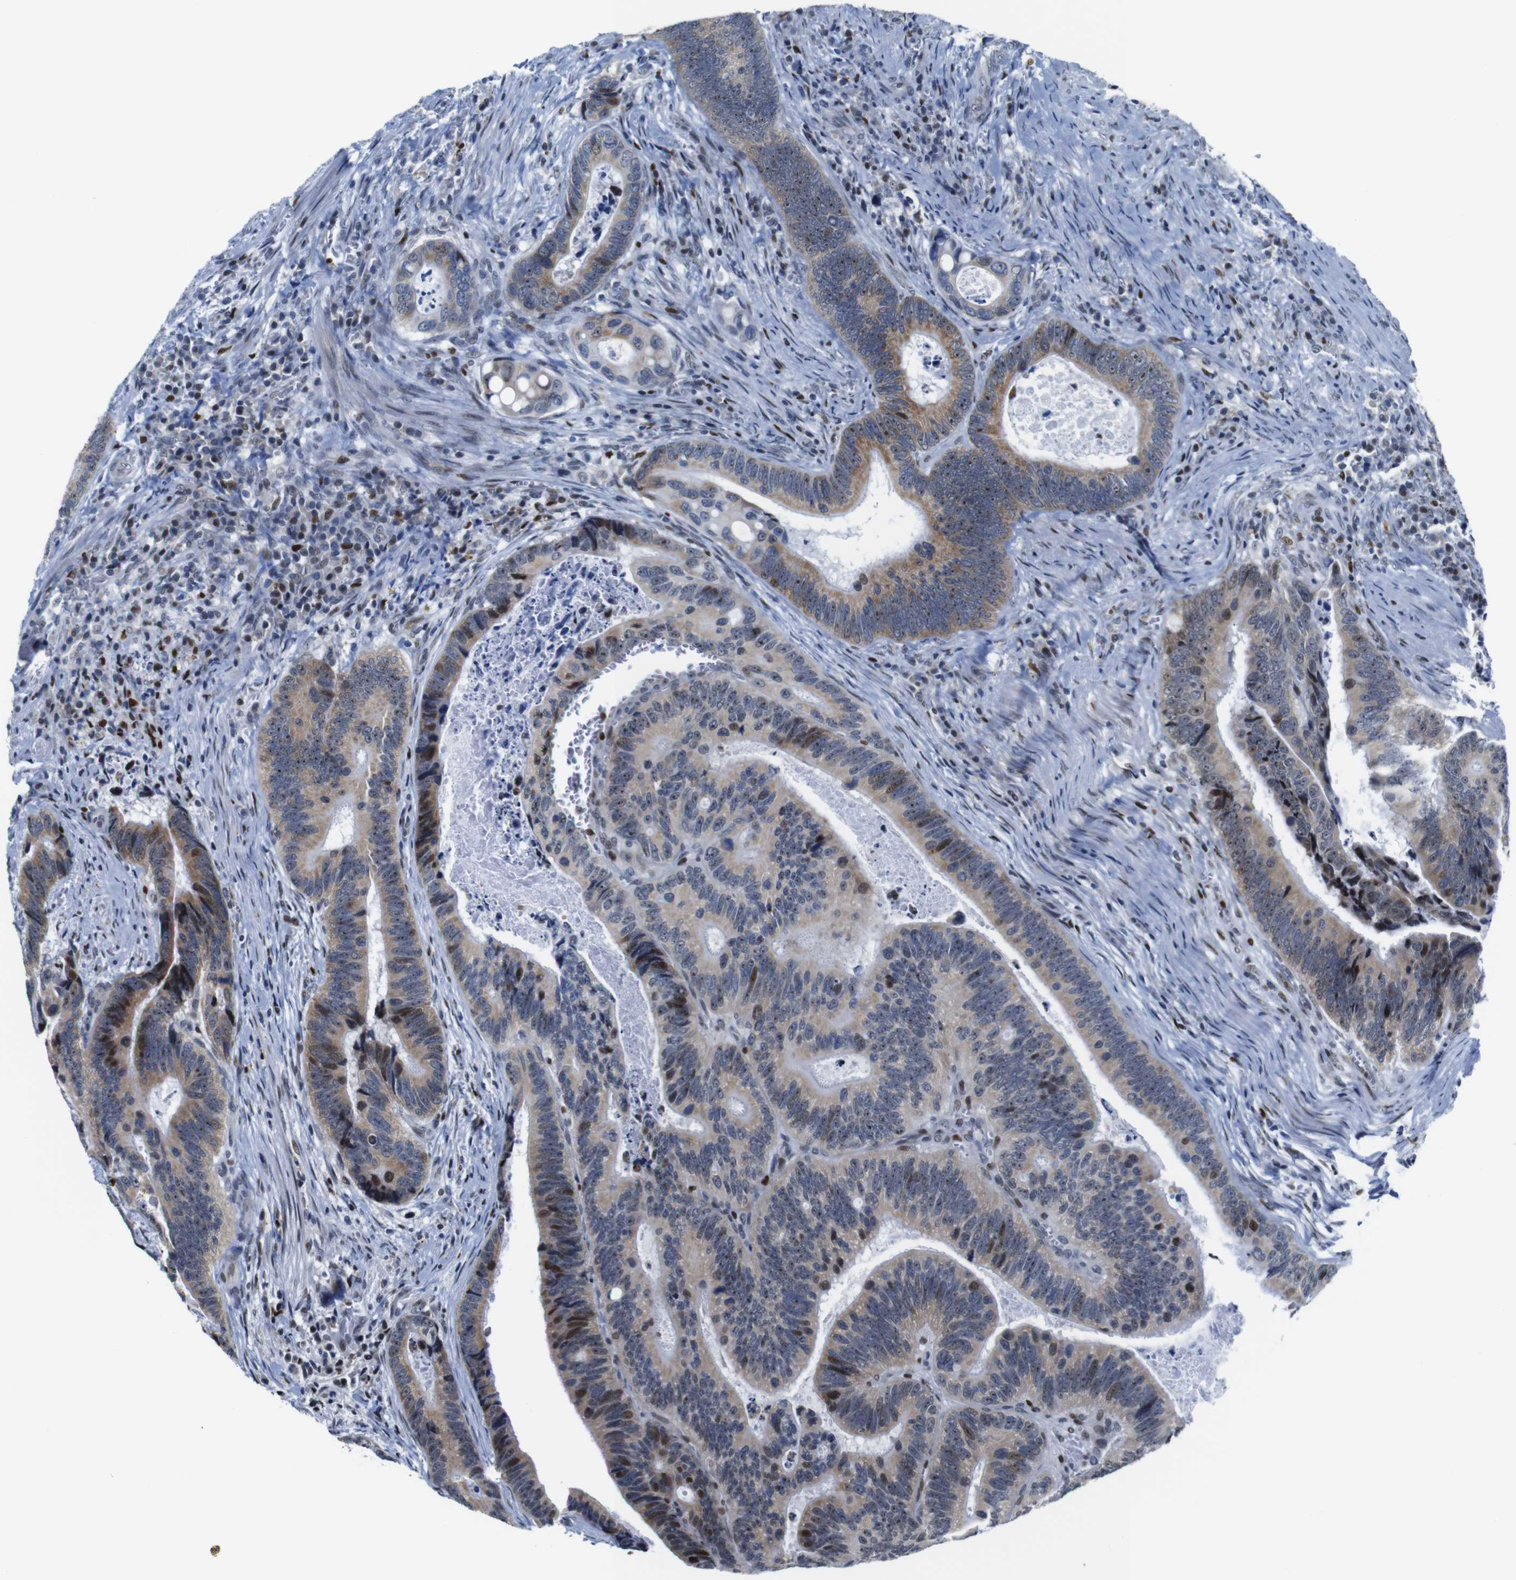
{"staining": {"intensity": "moderate", "quantity": ">75%", "location": "cytoplasmic/membranous,nuclear"}, "tissue": "colorectal cancer", "cell_type": "Tumor cells", "image_type": "cancer", "snomed": [{"axis": "morphology", "description": "Inflammation, NOS"}, {"axis": "morphology", "description": "Adenocarcinoma, NOS"}, {"axis": "topography", "description": "Colon"}], "caption": "A high-resolution image shows immunohistochemistry staining of adenocarcinoma (colorectal), which reveals moderate cytoplasmic/membranous and nuclear positivity in approximately >75% of tumor cells.", "gene": "GATA6", "patient": {"sex": "male", "age": 72}}